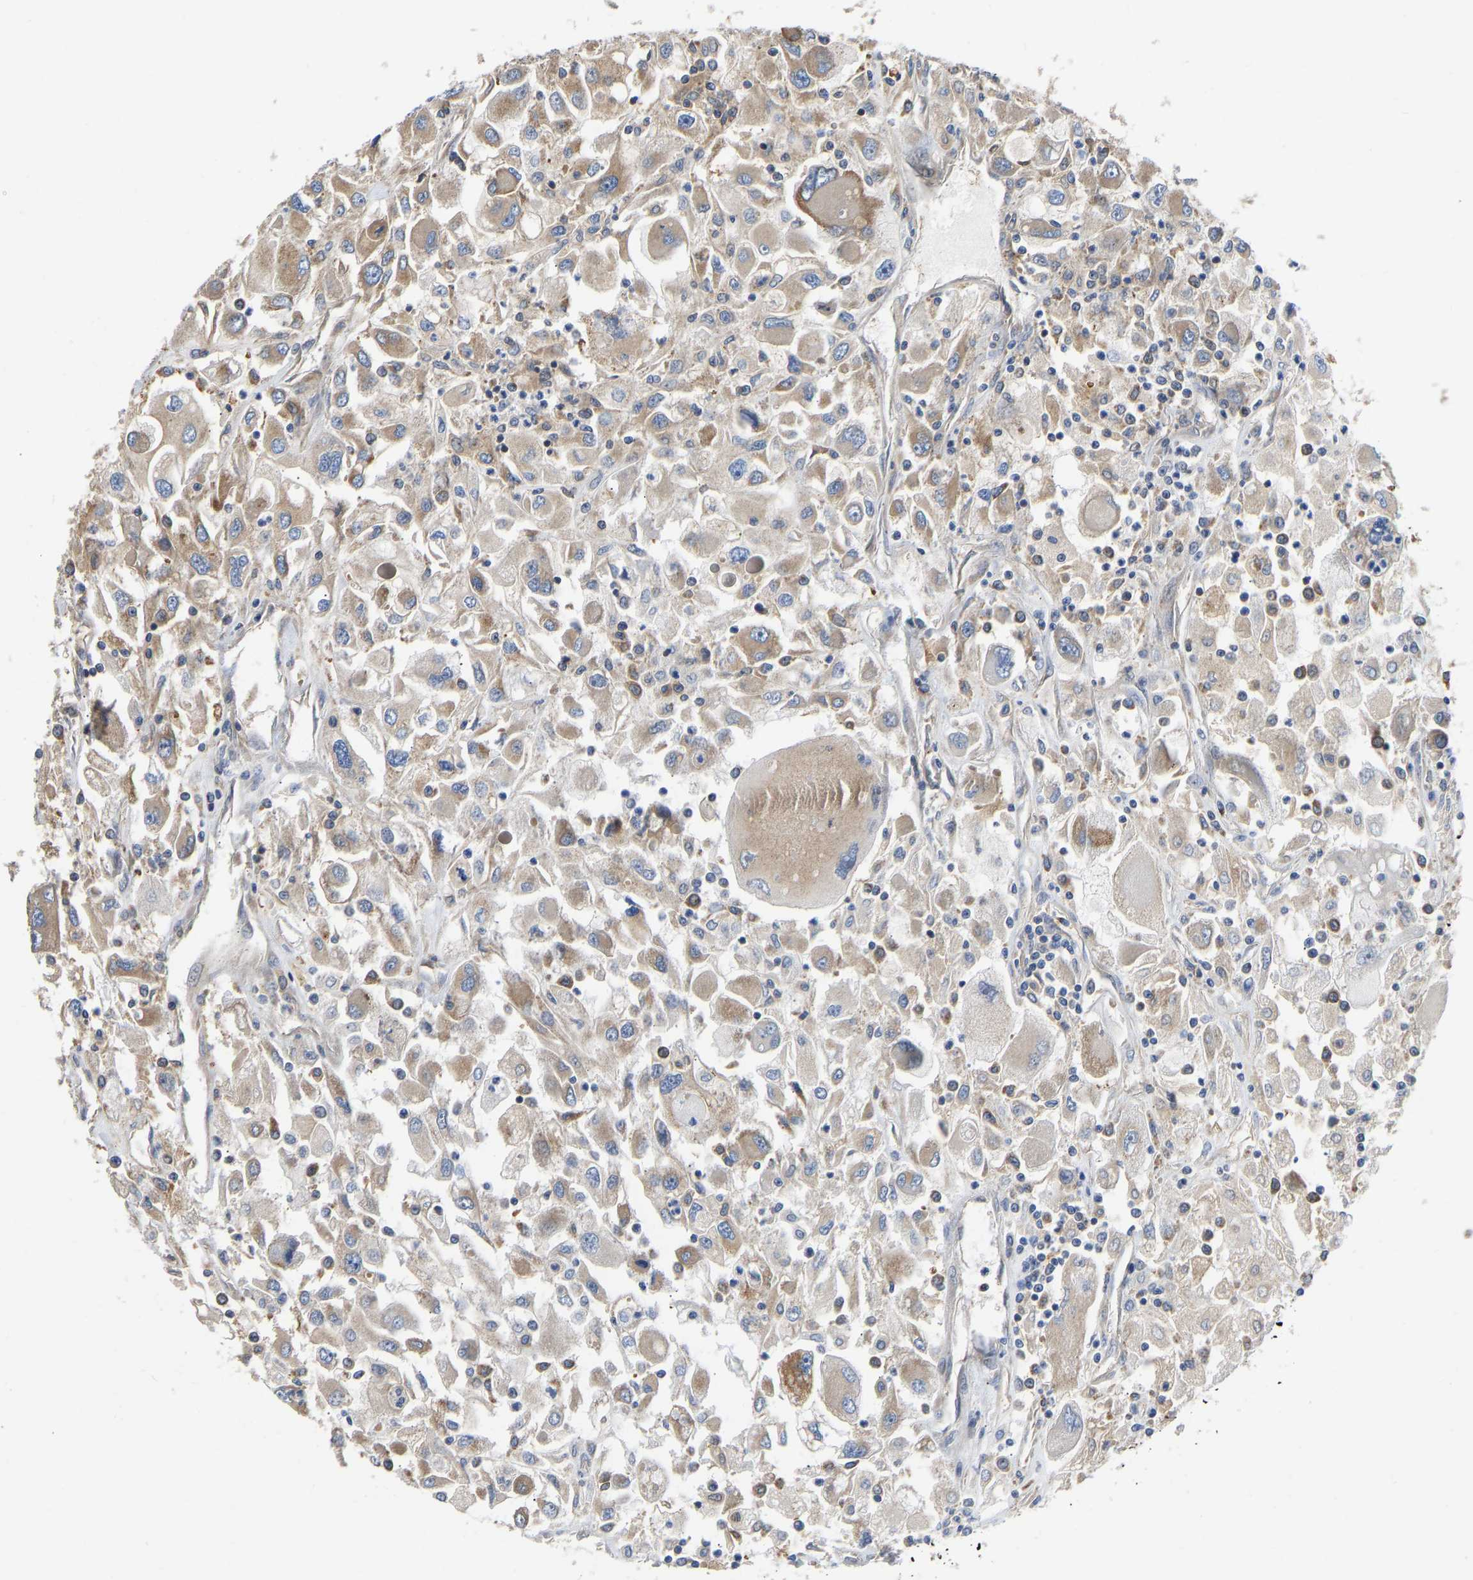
{"staining": {"intensity": "moderate", "quantity": ">75%", "location": "cytoplasmic/membranous"}, "tissue": "renal cancer", "cell_type": "Tumor cells", "image_type": "cancer", "snomed": [{"axis": "morphology", "description": "Adenocarcinoma, NOS"}, {"axis": "topography", "description": "Kidney"}], "caption": "An image showing moderate cytoplasmic/membranous staining in about >75% of tumor cells in renal adenocarcinoma, as visualized by brown immunohistochemical staining.", "gene": "FLNB", "patient": {"sex": "female", "age": 52}}